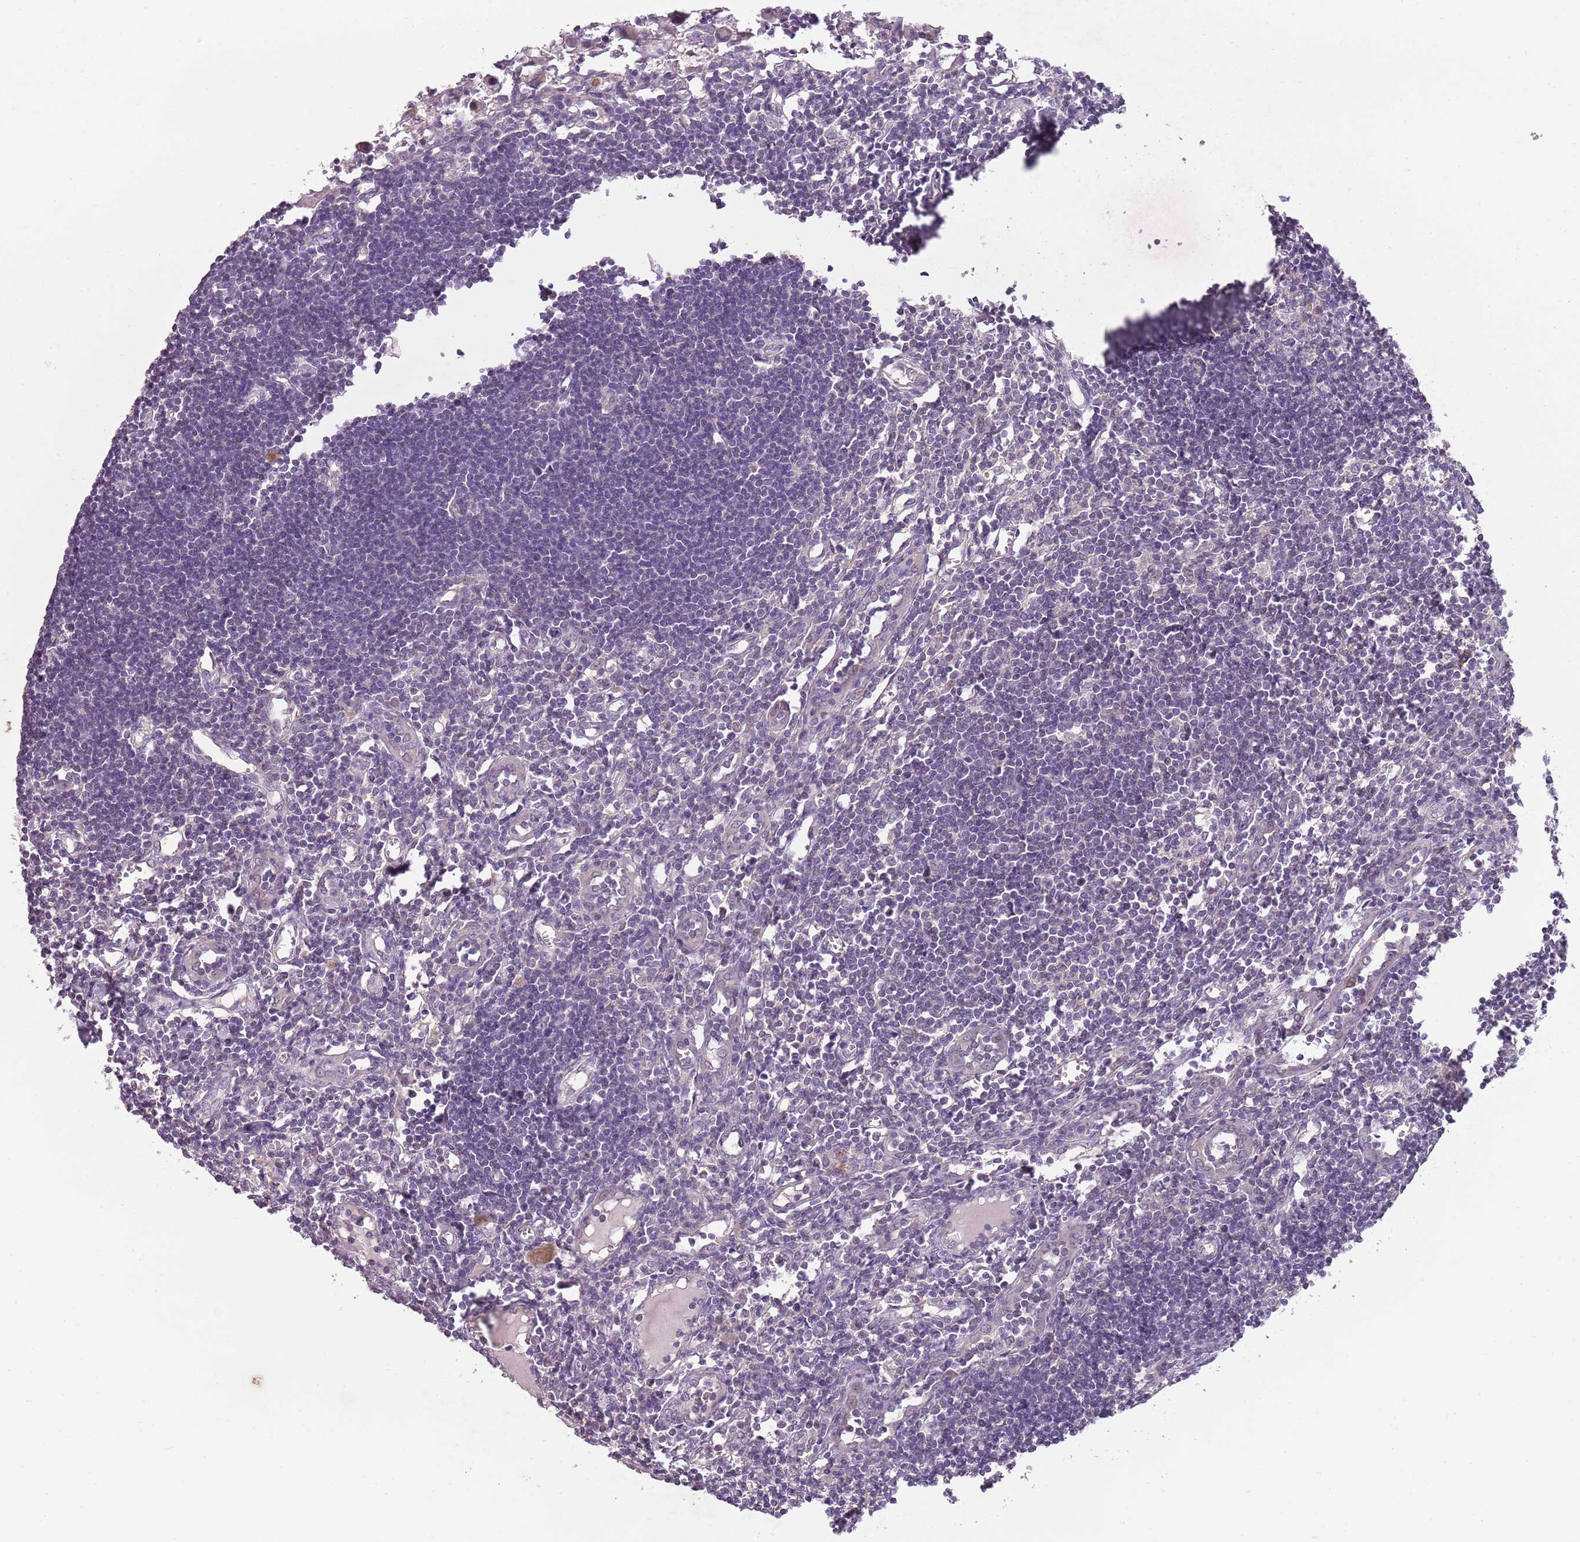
{"staining": {"intensity": "negative", "quantity": "none", "location": "none"}, "tissue": "lymph node", "cell_type": "Germinal center cells", "image_type": "normal", "snomed": [{"axis": "morphology", "description": "Normal tissue, NOS"}, {"axis": "morphology", "description": "Malignant melanoma, Metastatic site"}, {"axis": "topography", "description": "Lymph node"}], "caption": "An immunohistochemistry image of unremarkable lymph node is shown. There is no staining in germinal center cells of lymph node.", "gene": "TEKT4", "patient": {"sex": "male", "age": 41}}